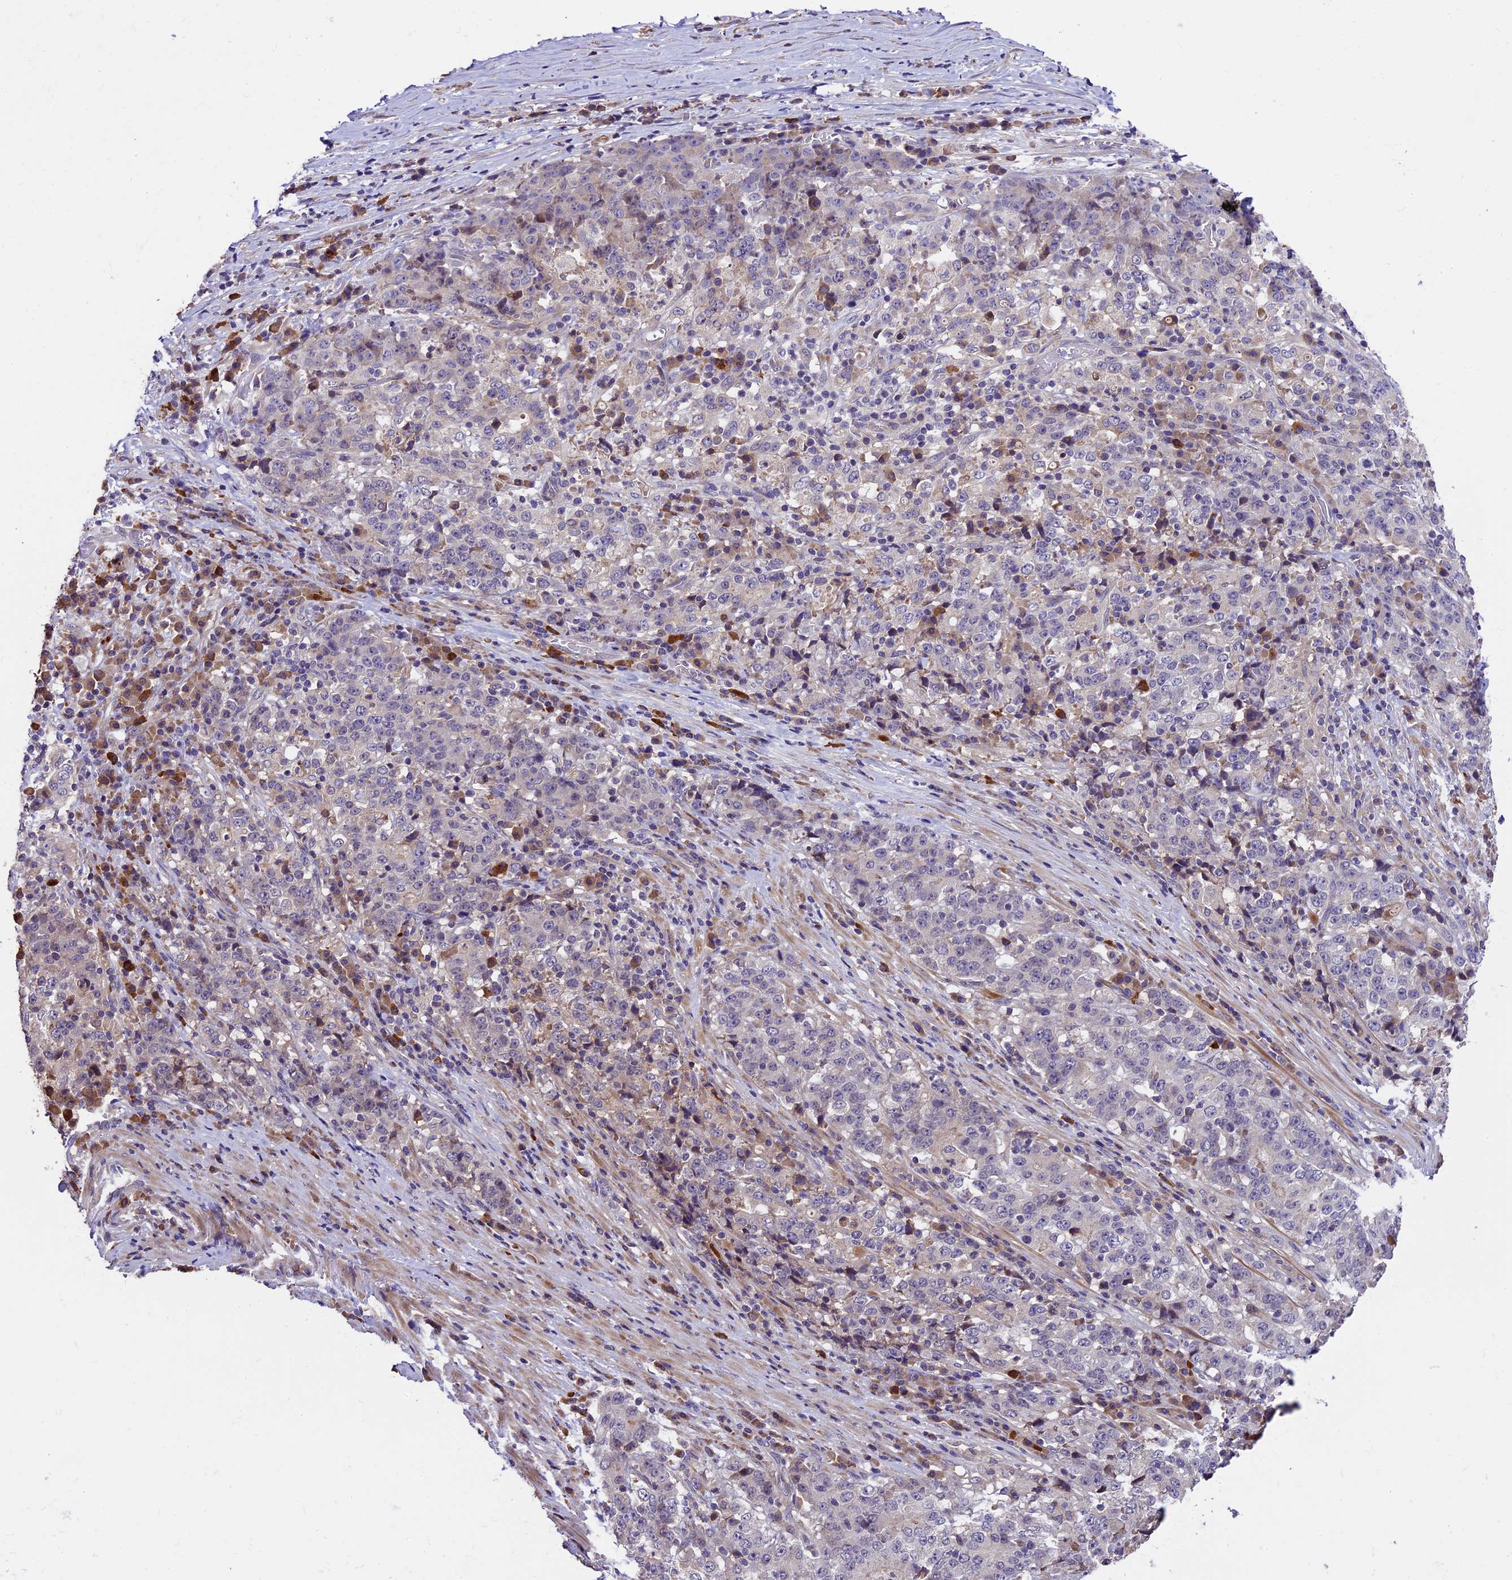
{"staining": {"intensity": "negative", "quantity": "none", "location": "none"}, "tissue": "stomach cancer", "cell_type": "Tumor cells", "image_type": "cancer", "snomed": [{"axis": "morphology", "description": "Adenocarcinoma, NOS"}, {"axis": "topography", "description": "Stomach"}], "caption": "IHC of stomach cancer demonstrates no expression in tumor cells. Brightfield microscopy of immunohistochemistry stained with DAB (brown) and hematoxylin (blue), captured at high magnification.", "gene": "ABCC10", "patient": {"sex": "male", "age": 59}}